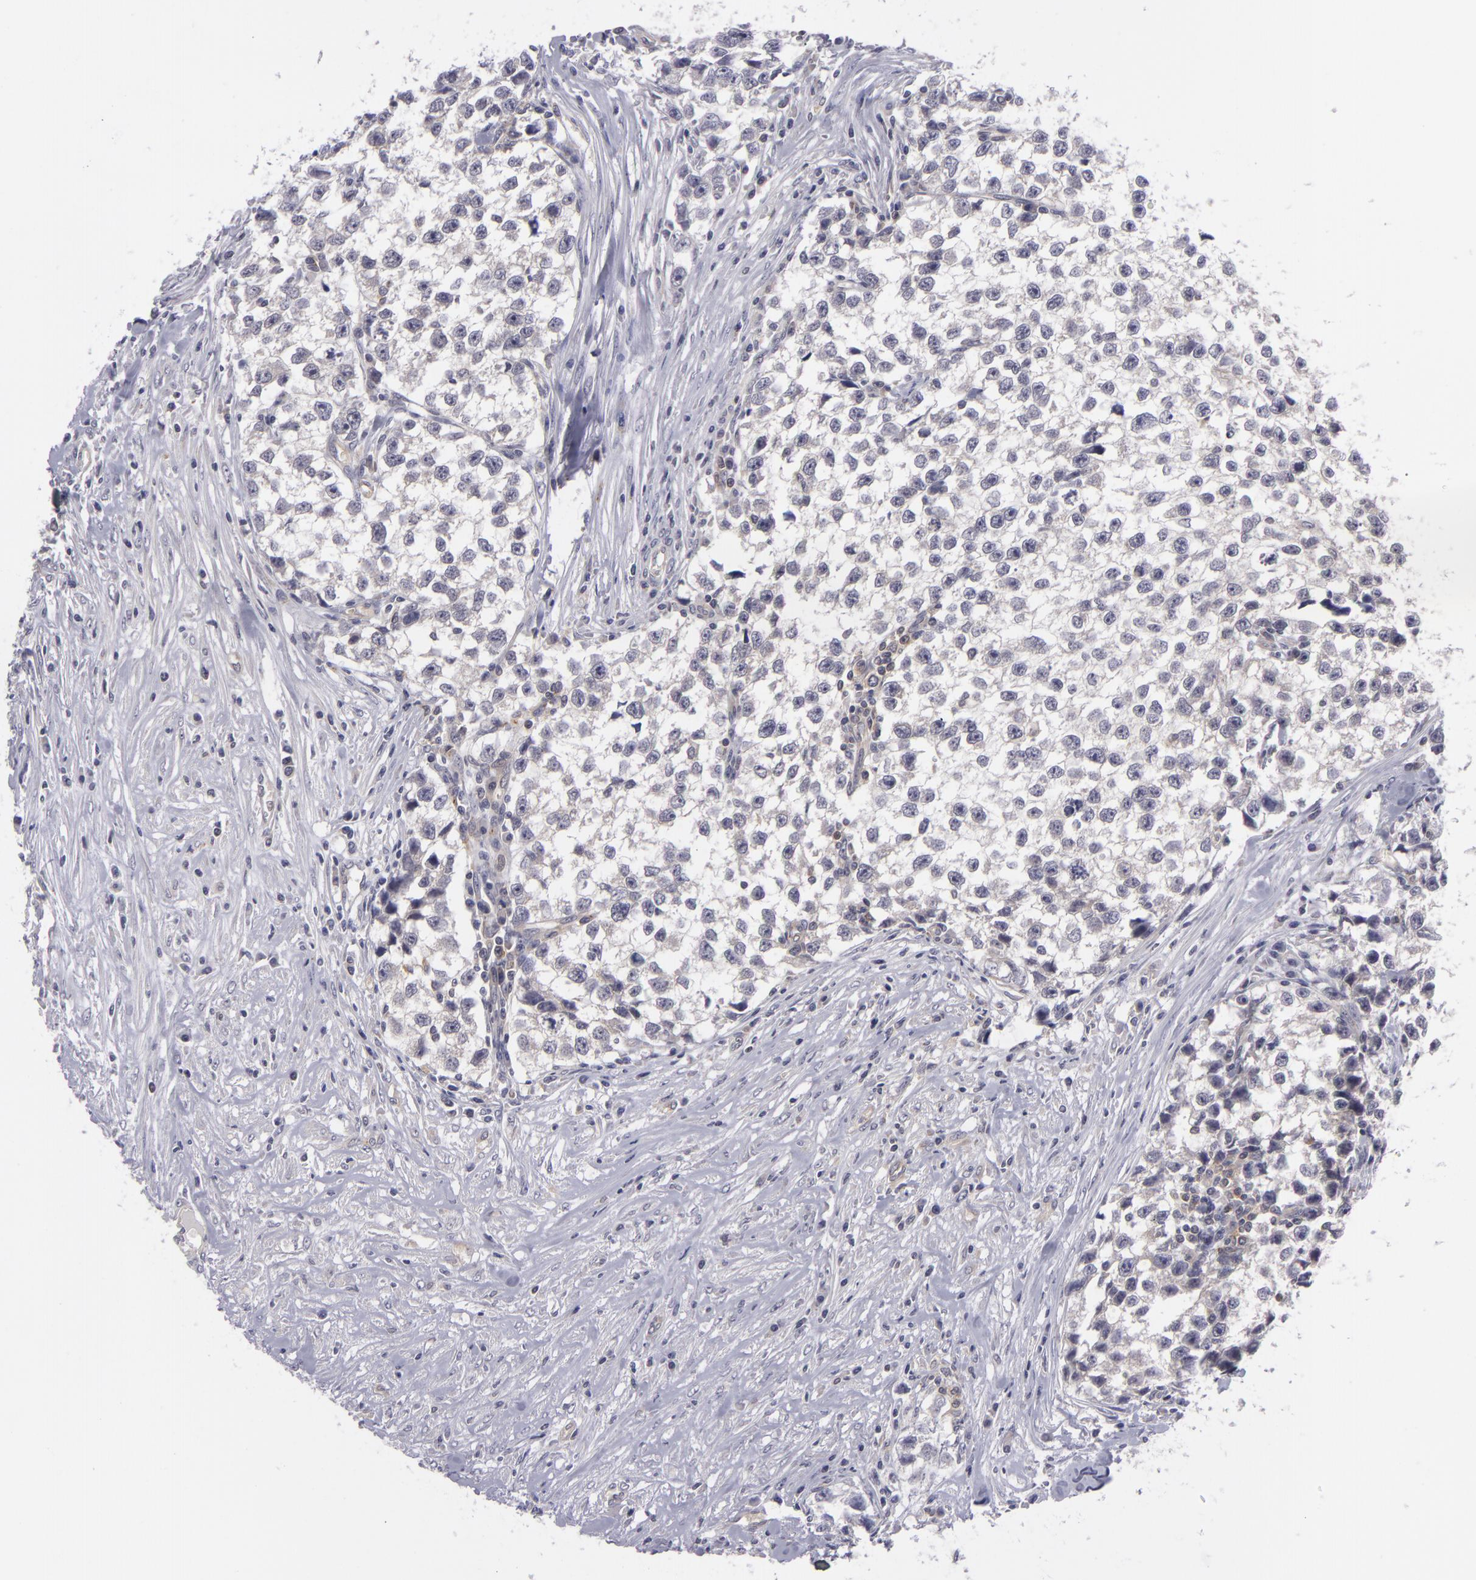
{"staining": {"intensity": "negative", "quantity": "none", "location": "none"}, "tissue": "testis cancer", "cell_type": "Tumor cells", "image_type": "cancer", "snomed": [{"axis": "morphology", "description": "Seminoma, NOS"}, {"axis": "morphology", "description": "Carcinoma, Embryonal, NOS"}, {"axis": "topography", "description": "Testis"}], "caption": "The image displays no significant expression in tumor cells of testis seminoma. Nuclei are stained in blue.", "gene": "BCL10", "patient": {"sex": "male", "age": 30}}